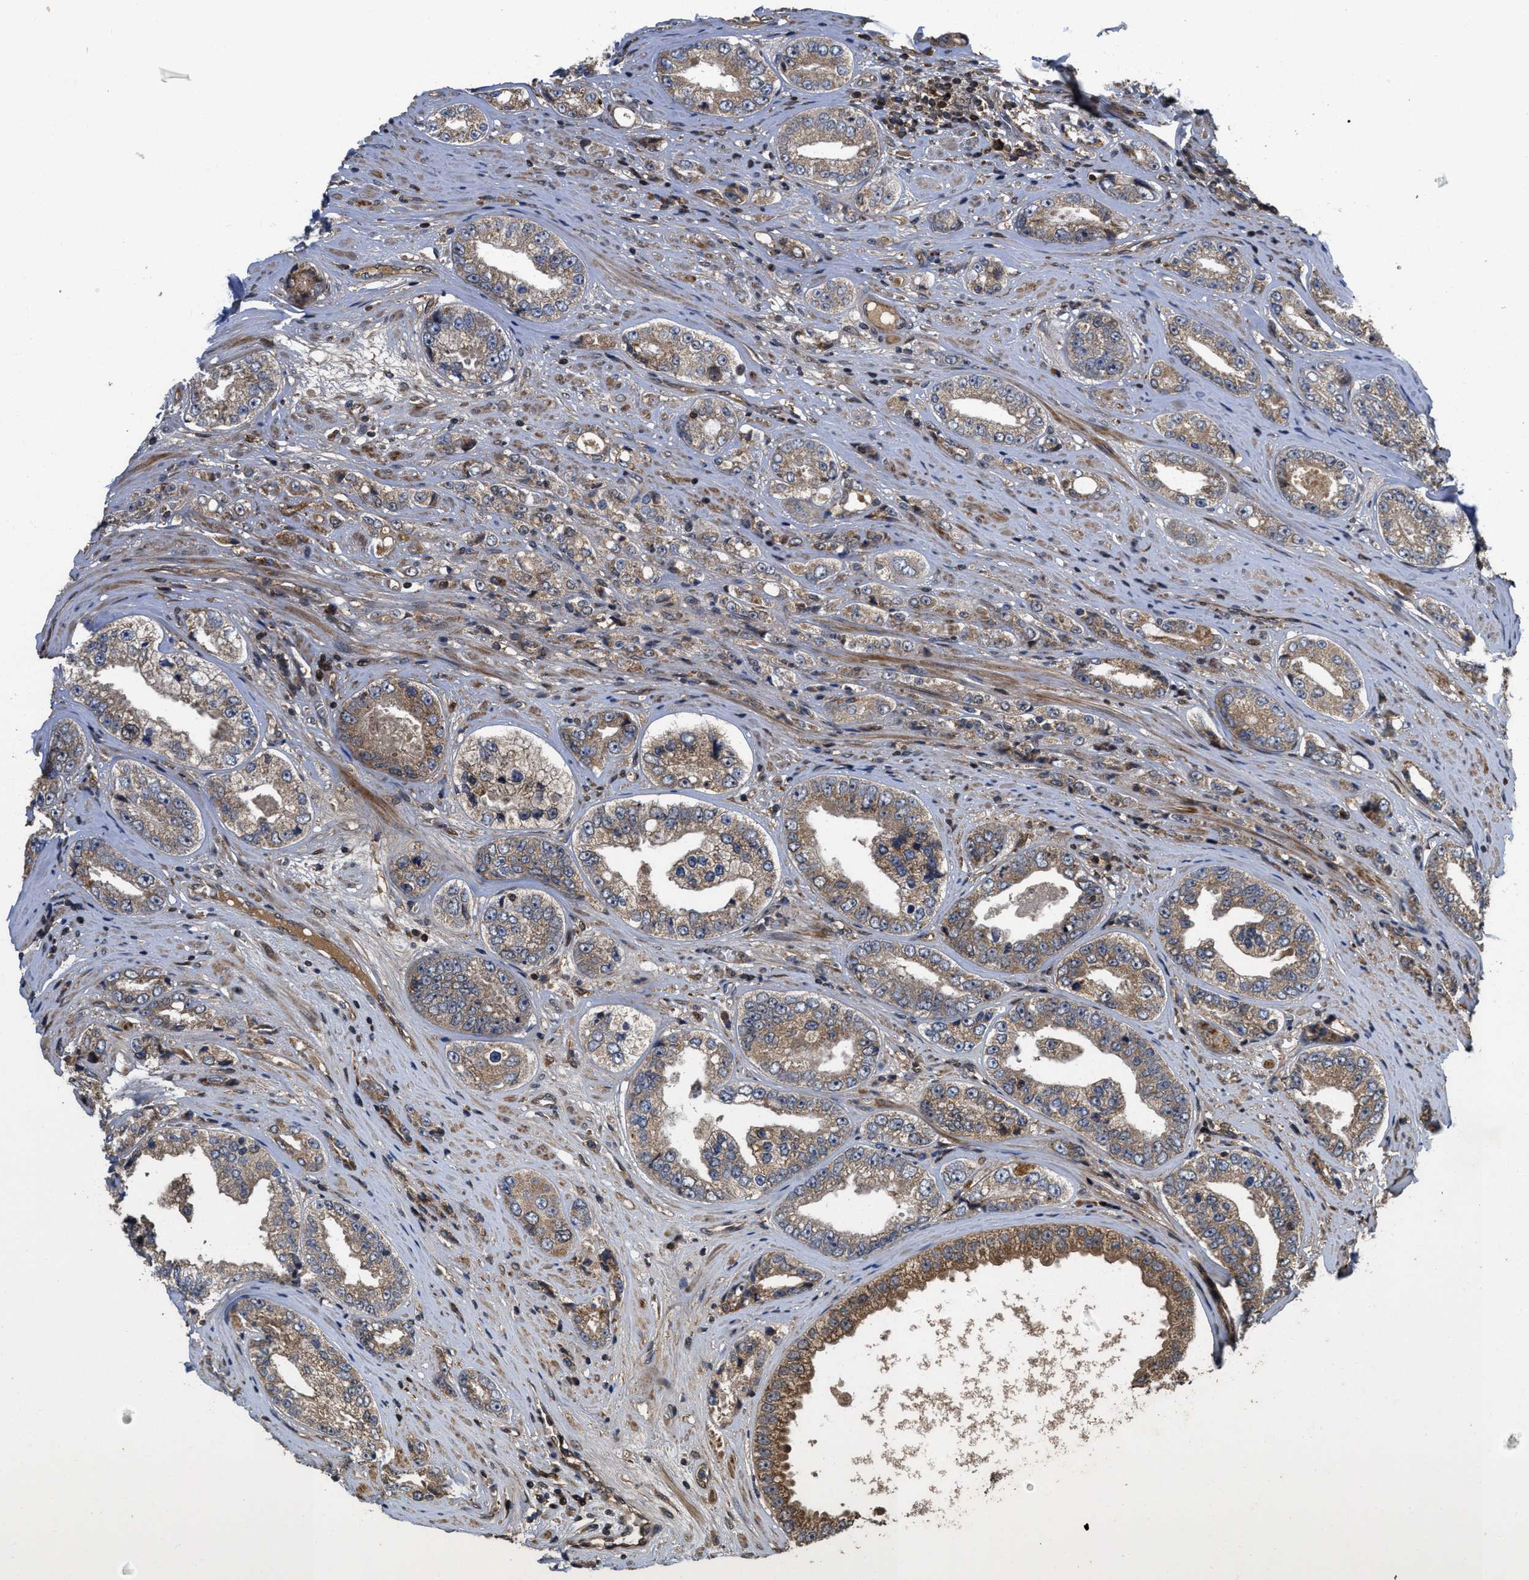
{"staining": {"intensity": "moderate", "quantity": ">75%", "location": "cytoplasmic/membranous"}, "tissue": "prostate cancer", "cell_type": "Tumor cells", "image_type": "cancer", "snomed": [{"axis": "morphology", "description": "Adenocarcinoma, High grade"}, {"axis": "topography", "description": "Prostate"}], "caption": "Prostate cancer stained with a brown dye exhibits moderate cytoplasmic/membranous positive positivity in approximately >75% of tumor cells.", "gene": "CBR3", "patient": {"sex": "male", "age": 61}}